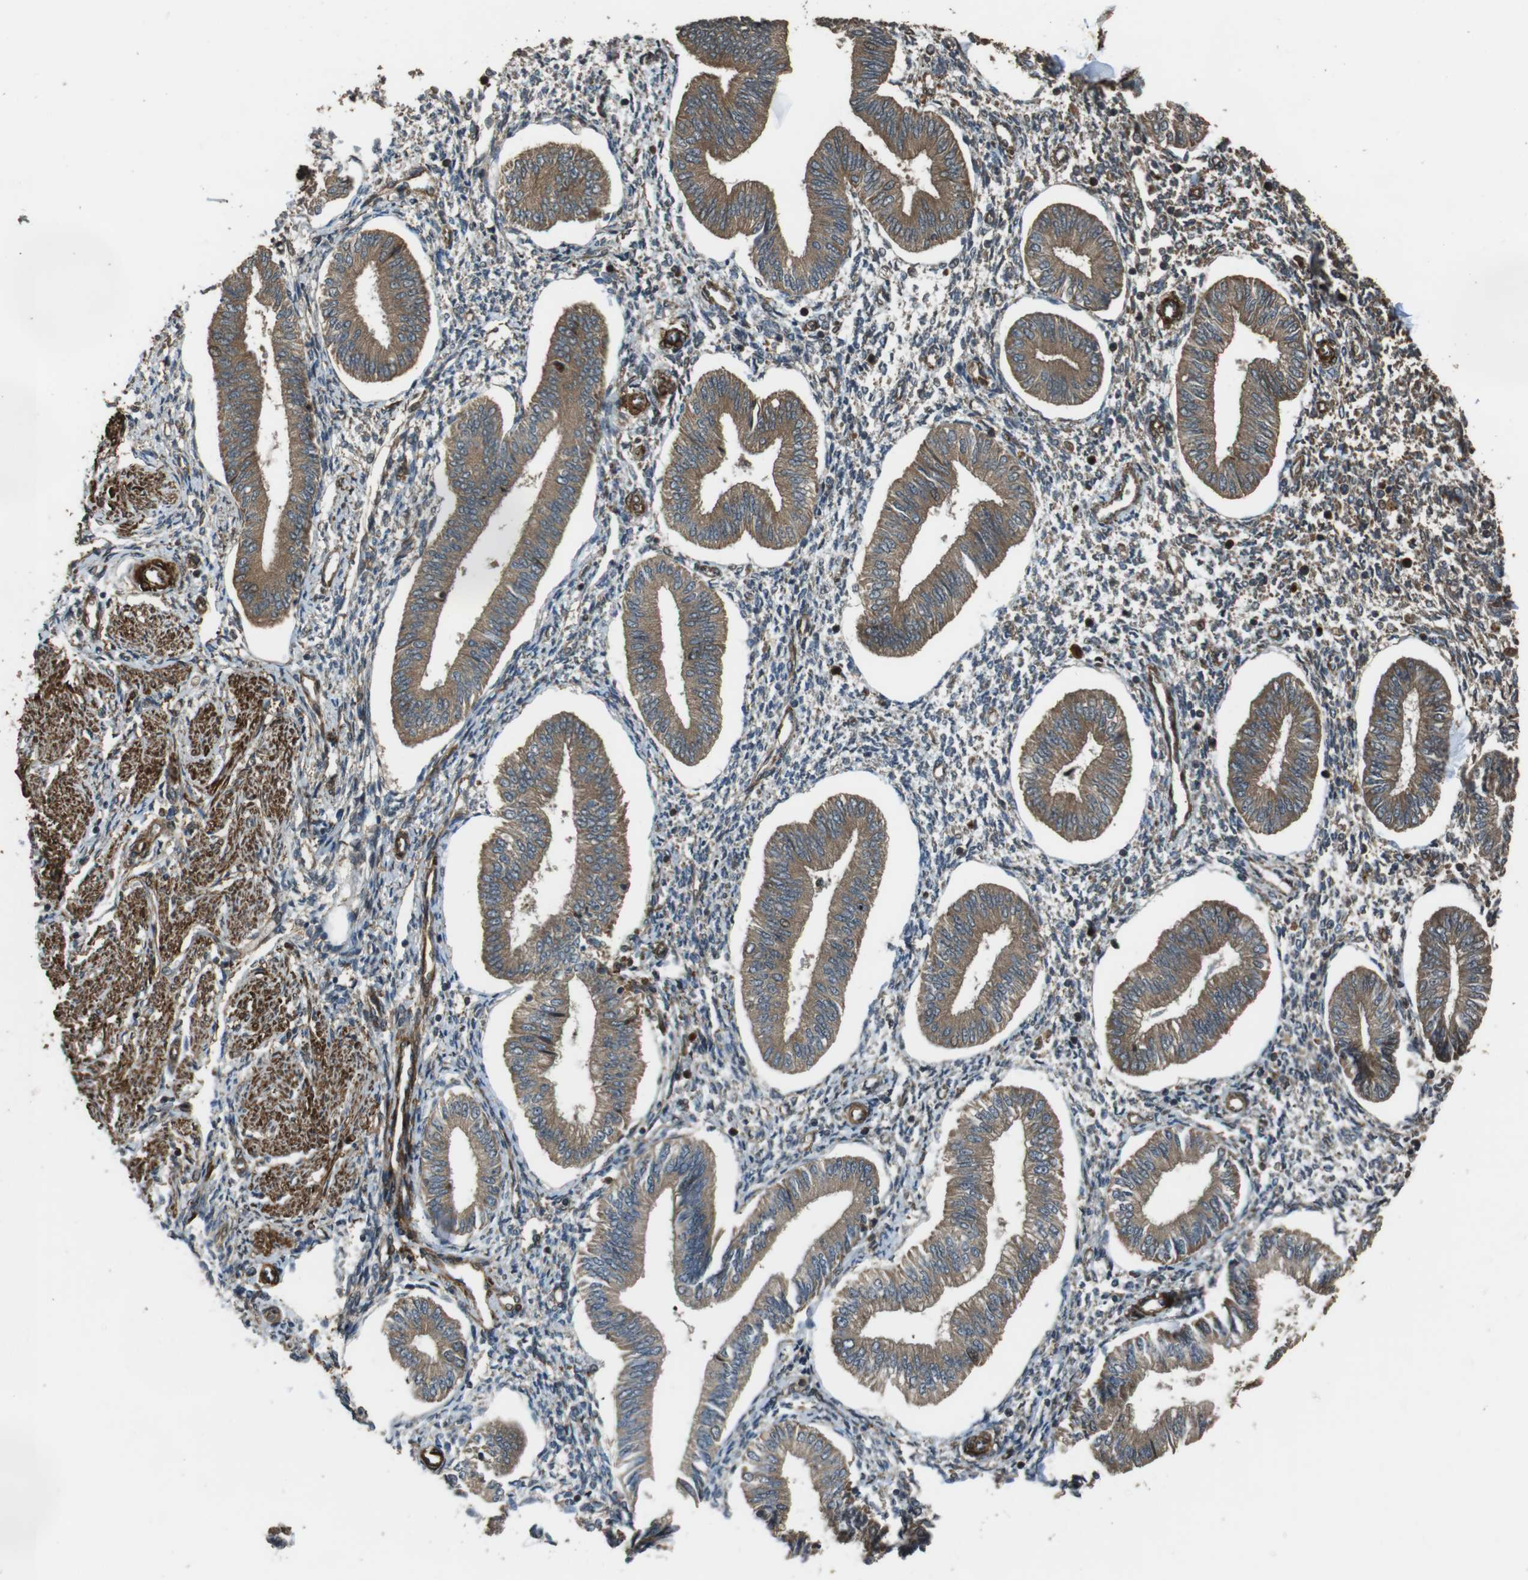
{"staining": {"intensity": "weak", "quantity": "<25%", "location": "cytoplasmic/membranous"}, "tissue": "endometrium", "cell_type": "Cells in endometrial stroma", "image_type": "normal", "snomed": [{"axis": "morphology", "description": "Normal tissue, NOS"}, {"axis": "topography", "description": "Endometrium"}], "caption": "Immunohistochemical staining of normal human endometrium shows no significant positivity in cells in endometrial stroma. The staining is performed using DAB (3,3'-diaminobenzidine) brown chromogen with nuclei counter-stained in using hematoxylin.", "gene": "MSRB3", "patient": {"sex": "female", "age": 50}}